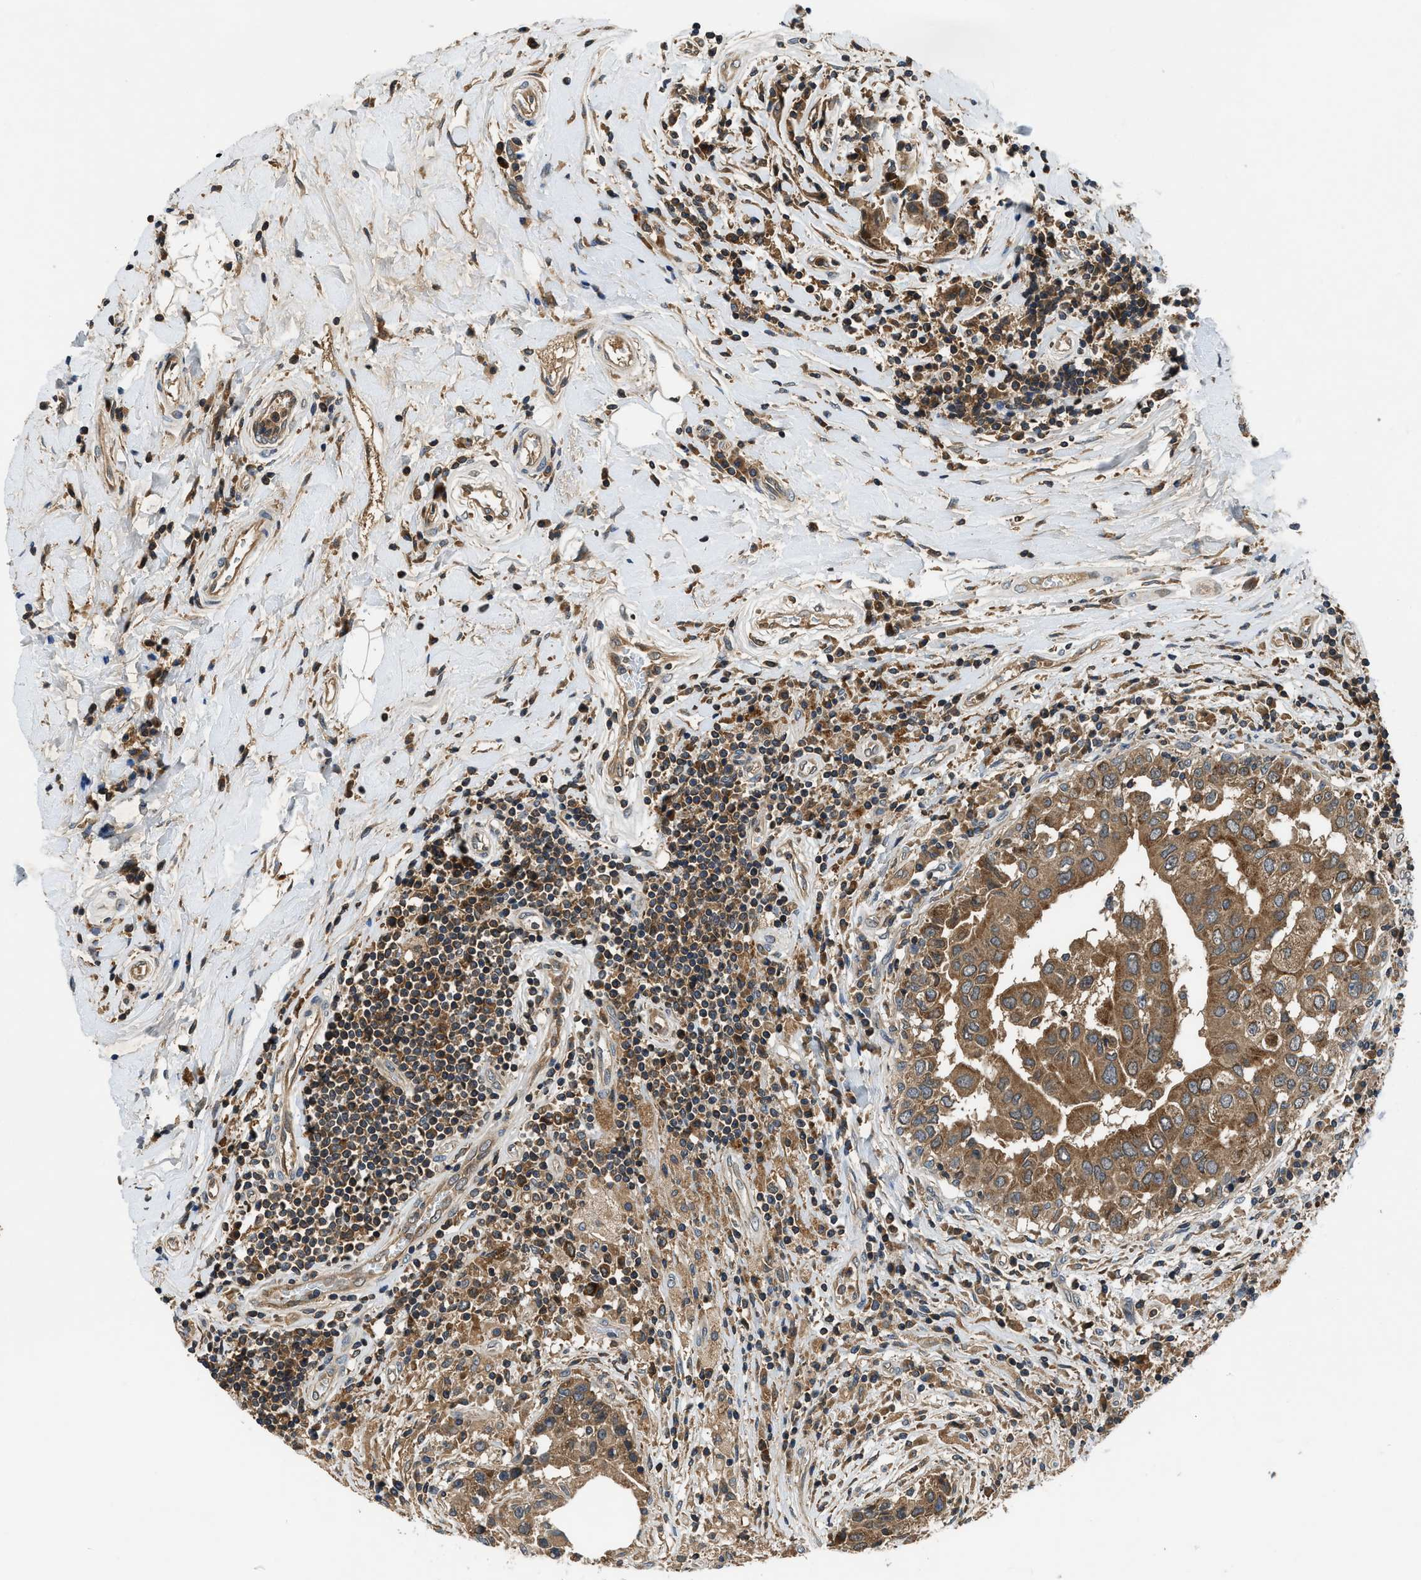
{"staining": {"intensity": "moderate", "quantity": ">75%", "location": "cytoplasmic/membranous"}, "tissue": "breast cancer", "cell_type": "Tumor cells", "image_type": "cancer", "snomed": [{"axis": "morphology", "description": "Duct carcinoma"}, {"axis": "topography", "description": "Breast"}], "caption": "Breast cancer stained with IHC displays moderate cytoplasmic/membranous positivity in approximately >75% of tumor cells.", "gene": "PAFAH2", "patient": {"sex": "female", "age": 27}}